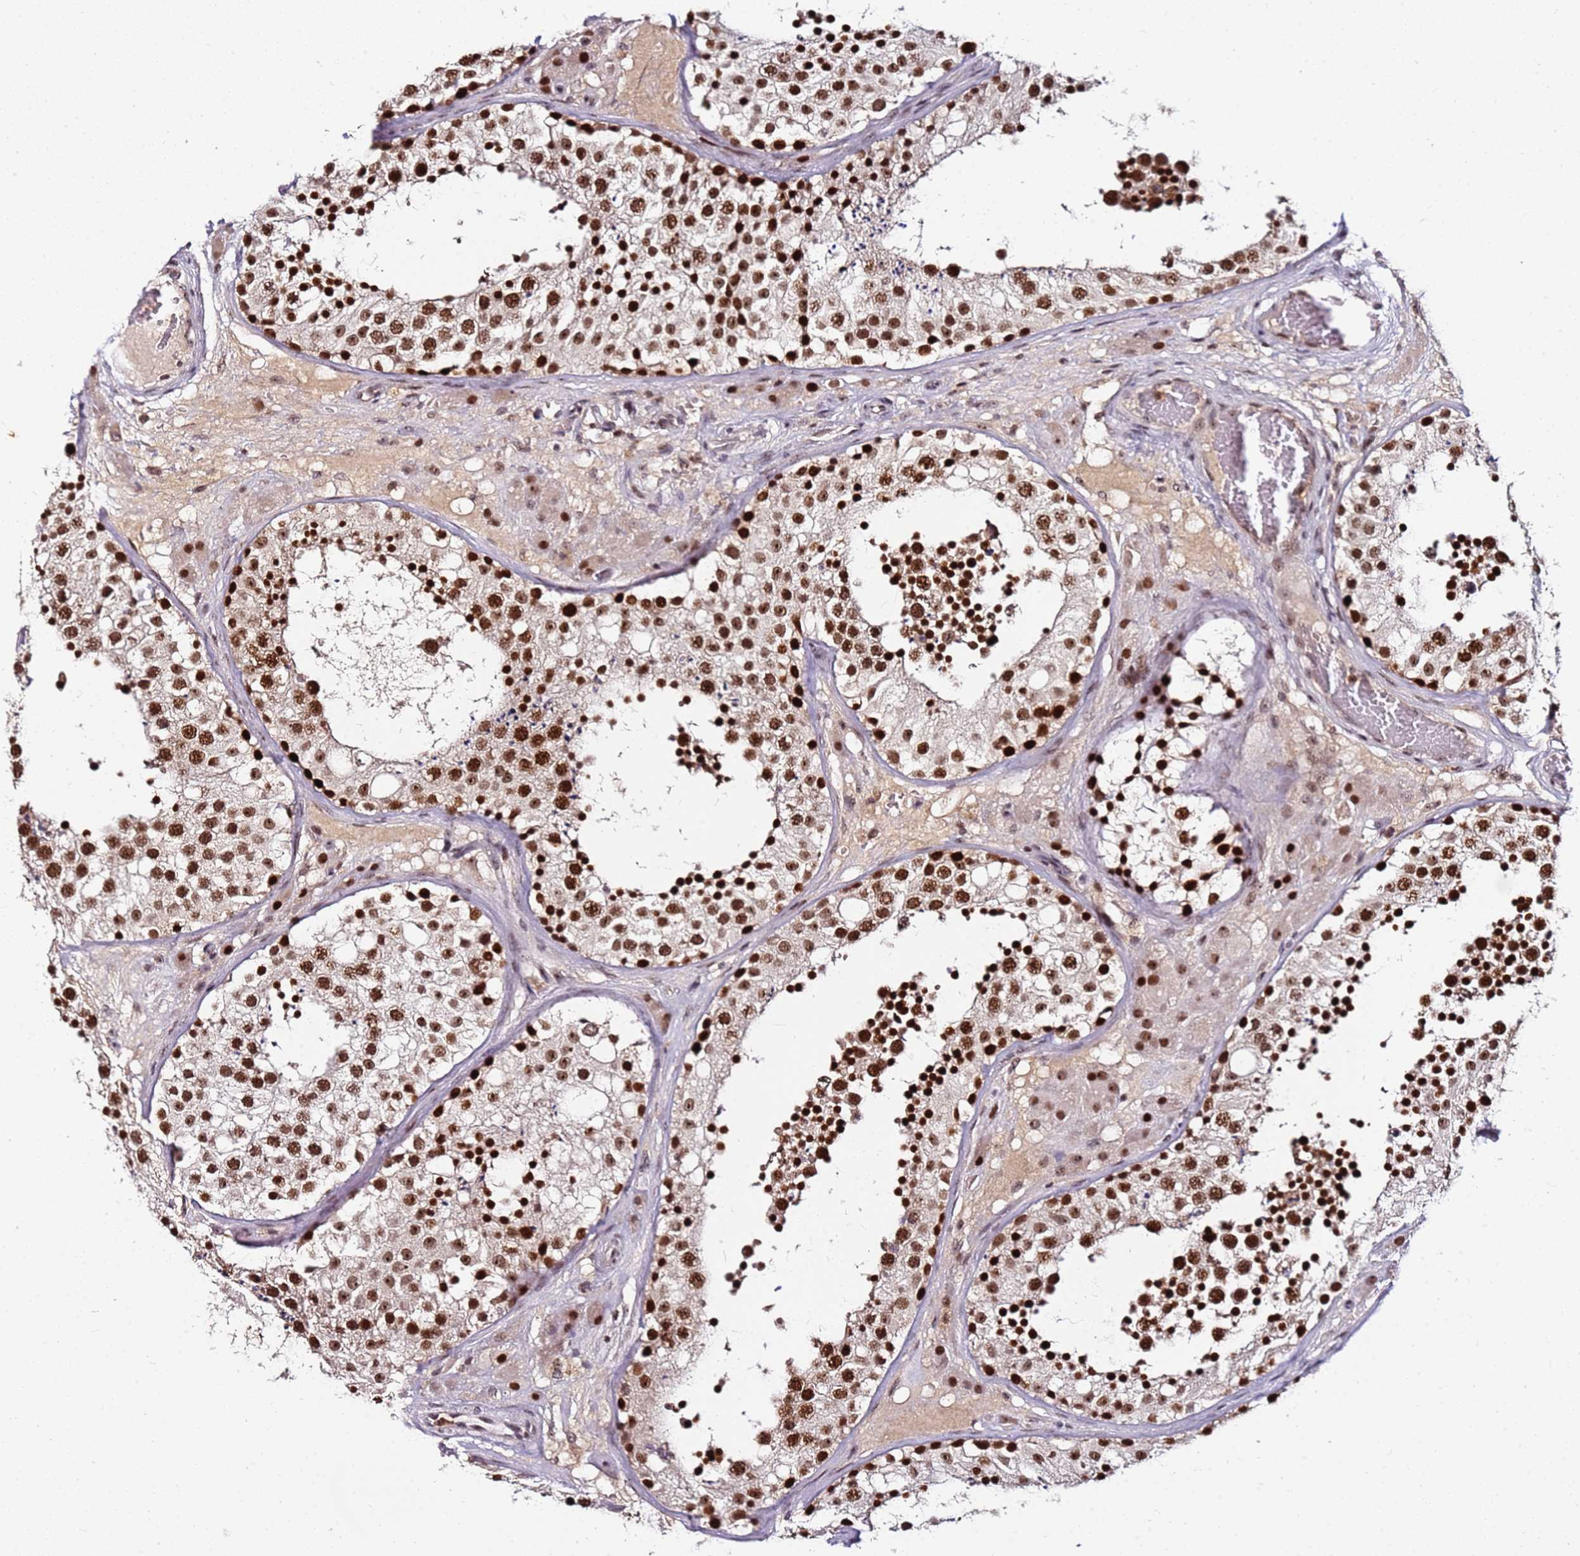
{"staining": {"intensity": "strong", "quantity": ">75%", "location": "nuclear"}, "tissue": "testis", "cell_type": "Cells in seminiferous ducts", "image_type": "normal", "snomed": [{"axis": "morphology", "description": "Normal tissue, NOS"}, {"axis": "topography", "description": "Testis"}], "caption": "This histopathology image exhibits immunohistochemistry (IHC) staining of benign testis, with high strong nuclear staining in approximately >75% of cells in seminiferous ducts.", "gene": "FCF1", "patient": {"sex": "male", "age": 26}}